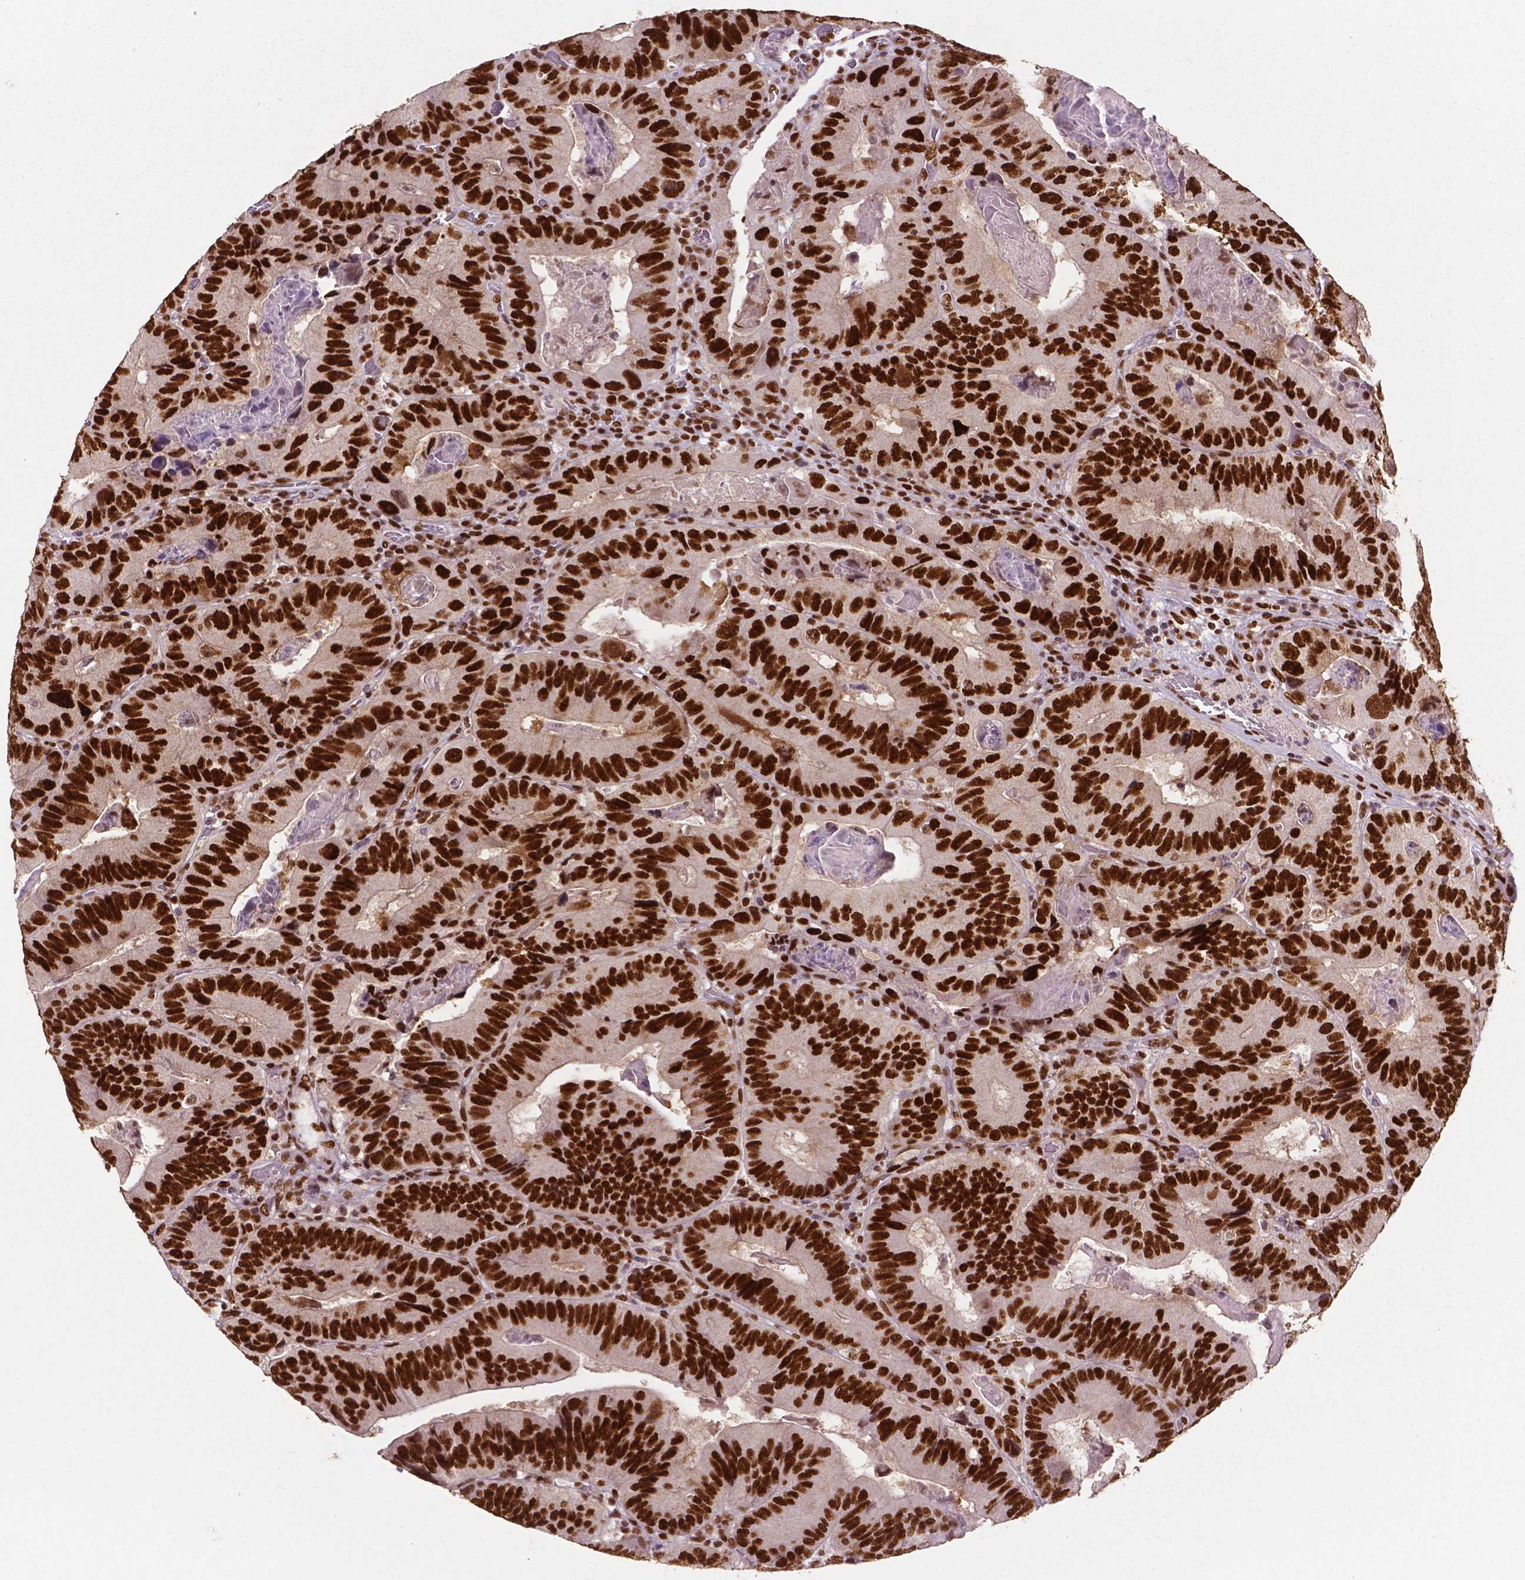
{"staining": {"intensity": "strong", "quantity": ">75%", "location": "nuclear"}, "tissue": "colorectal cancer", "cell_type": "Tumor cells", "image_type": "cancer", "snomed": [{"axis": "morphology", "description": "Adenocarcinoma, NOS"}, {"axis": "topography", "description": "Colon"}], "caption": "This micrograph demonstrates IHC staining of human adenocarcinoma (colorectal), with high strong nuclear staining in about >75% of tumor cells.", "gene": "MLH1", "patient": {"sex": "female", "age": 86}}